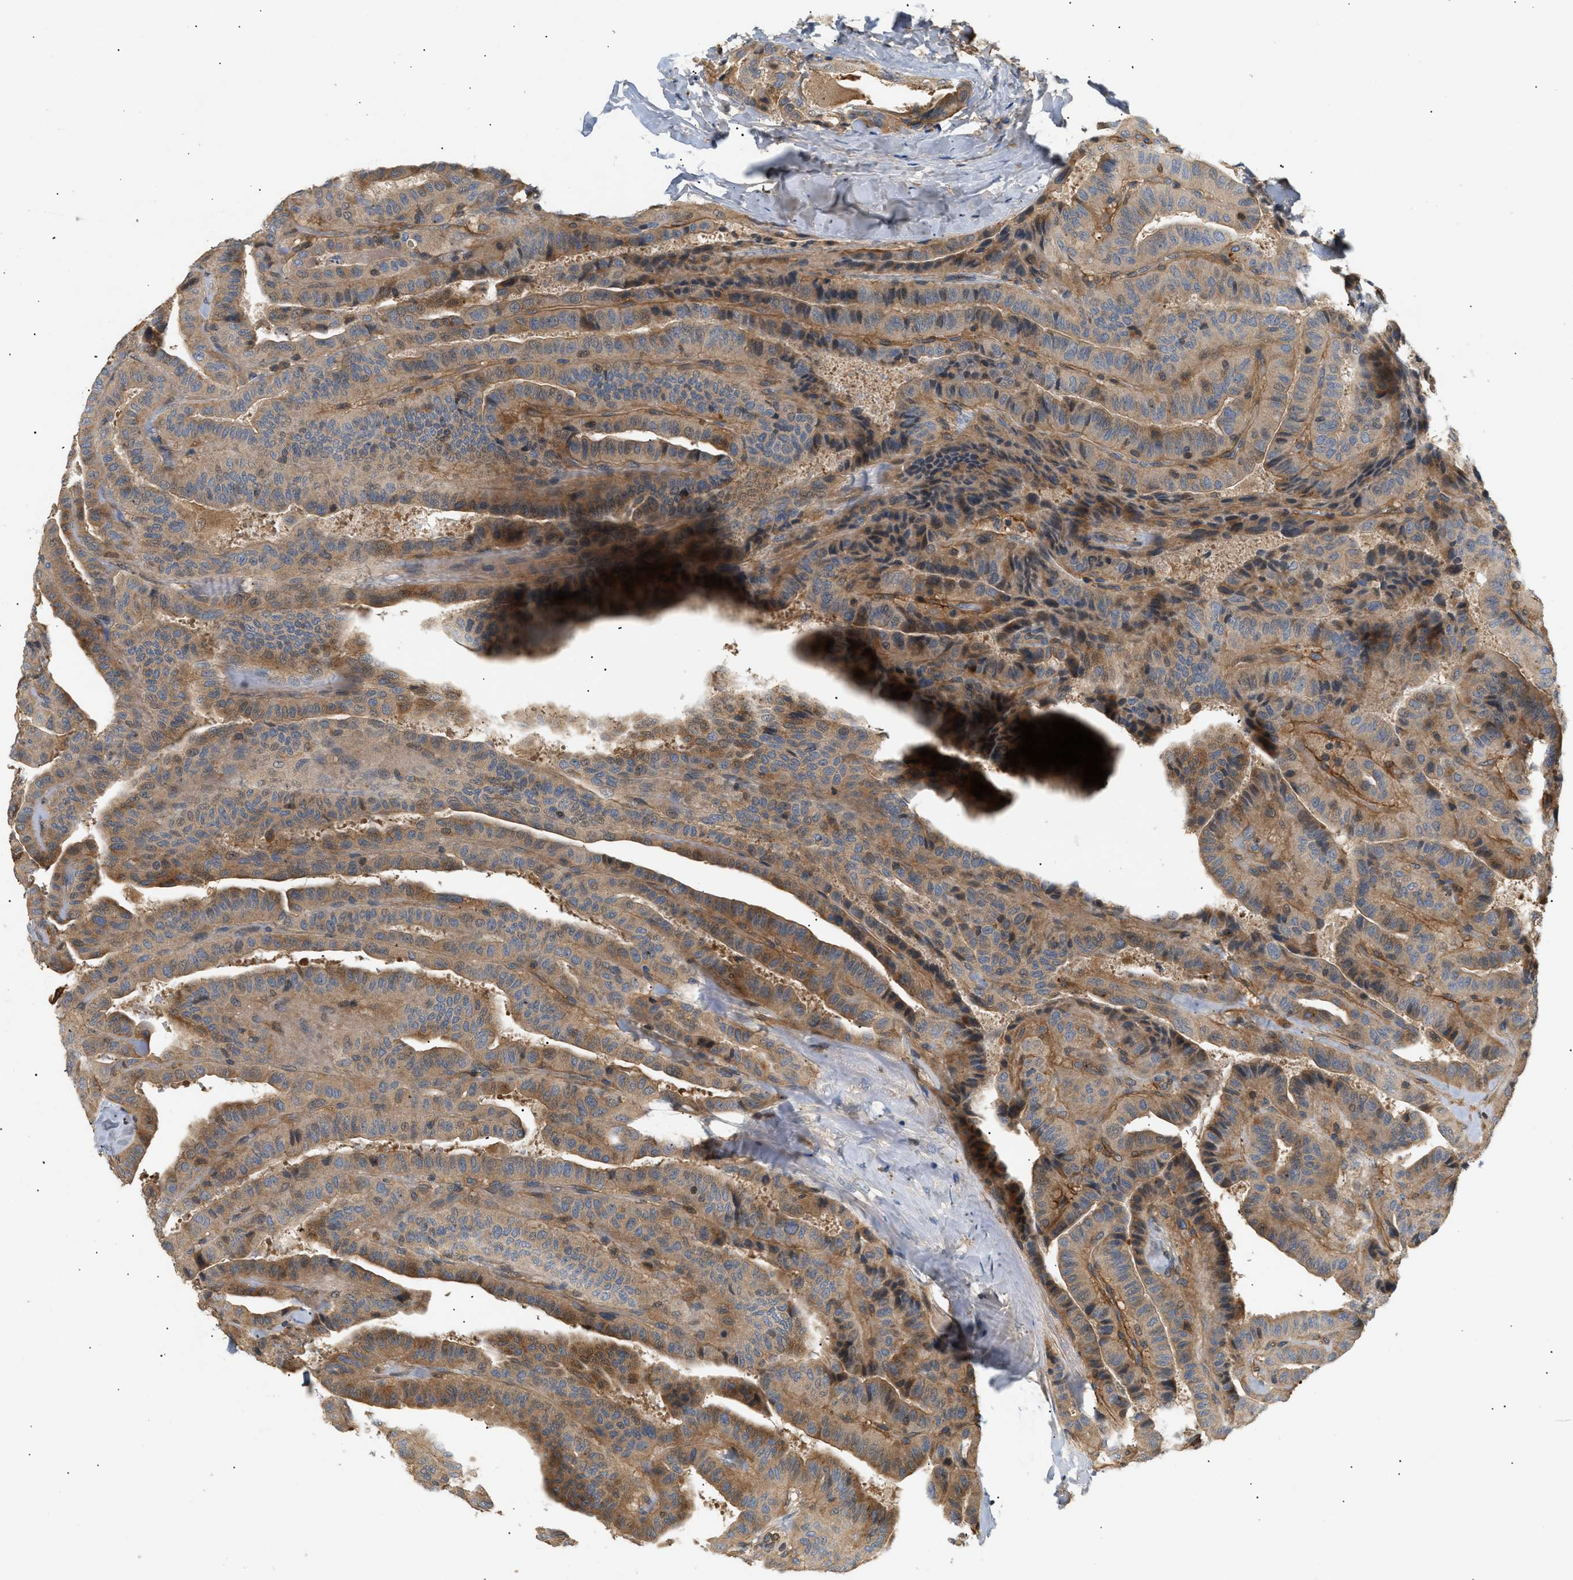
{"staining": {"intensity": "moderate", "quantity": ">75%", "location": "cytoplasmic/membranous"}, "tissue": "thyroid cancer", "cell_type": "Tumor cells", "image_type": "cancer", "snomed": [{"axis": "morphology", "description": "Papillary adenocarcinoma, NOS"}, {"axis": "topography", "description": "Thyroid gland"}], "caption": "About >75% of tumor cells in thyroid papillary adenocarcinoma show moderate cytoplasmic/membranous protein staining as visualized by brown immunohistochemical staining.", "gene": "FARS2", "patient": {"sex": "male", "age": 77}}